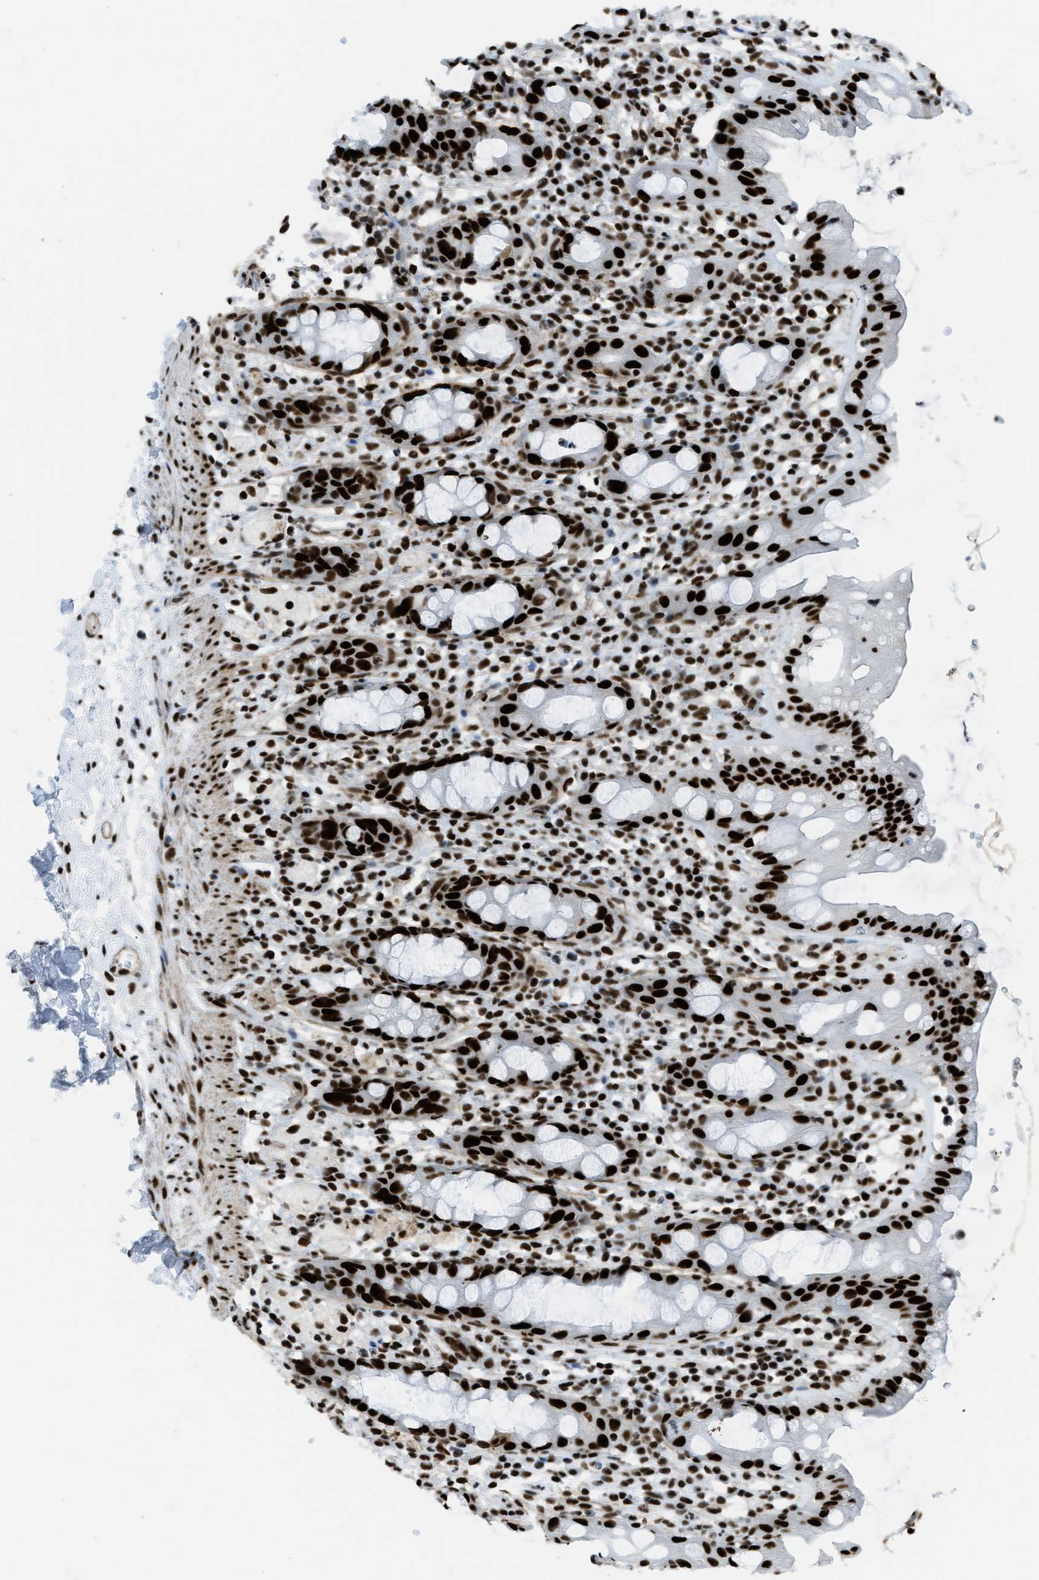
{"staining": {"intensity": "strong", "quantity": ">75%", "location": "nuclear"}, "tissue": "rectum", "cell_type": "Glandular cells", "image_type": "normal", "snomed": [{"axis": "morphology", "description": "Normal tissue, NOS"}, {"axis": "topography", "description": "Rectum"}], "caption": "A brown stain shows strong nuclear positivity of a protein in glandular cells of benign rectum. The protein is shown in brown color, while the nuclei are stained blue.", "gene": "ZNF207", "patient": {"sex": "male", "age": 44}}